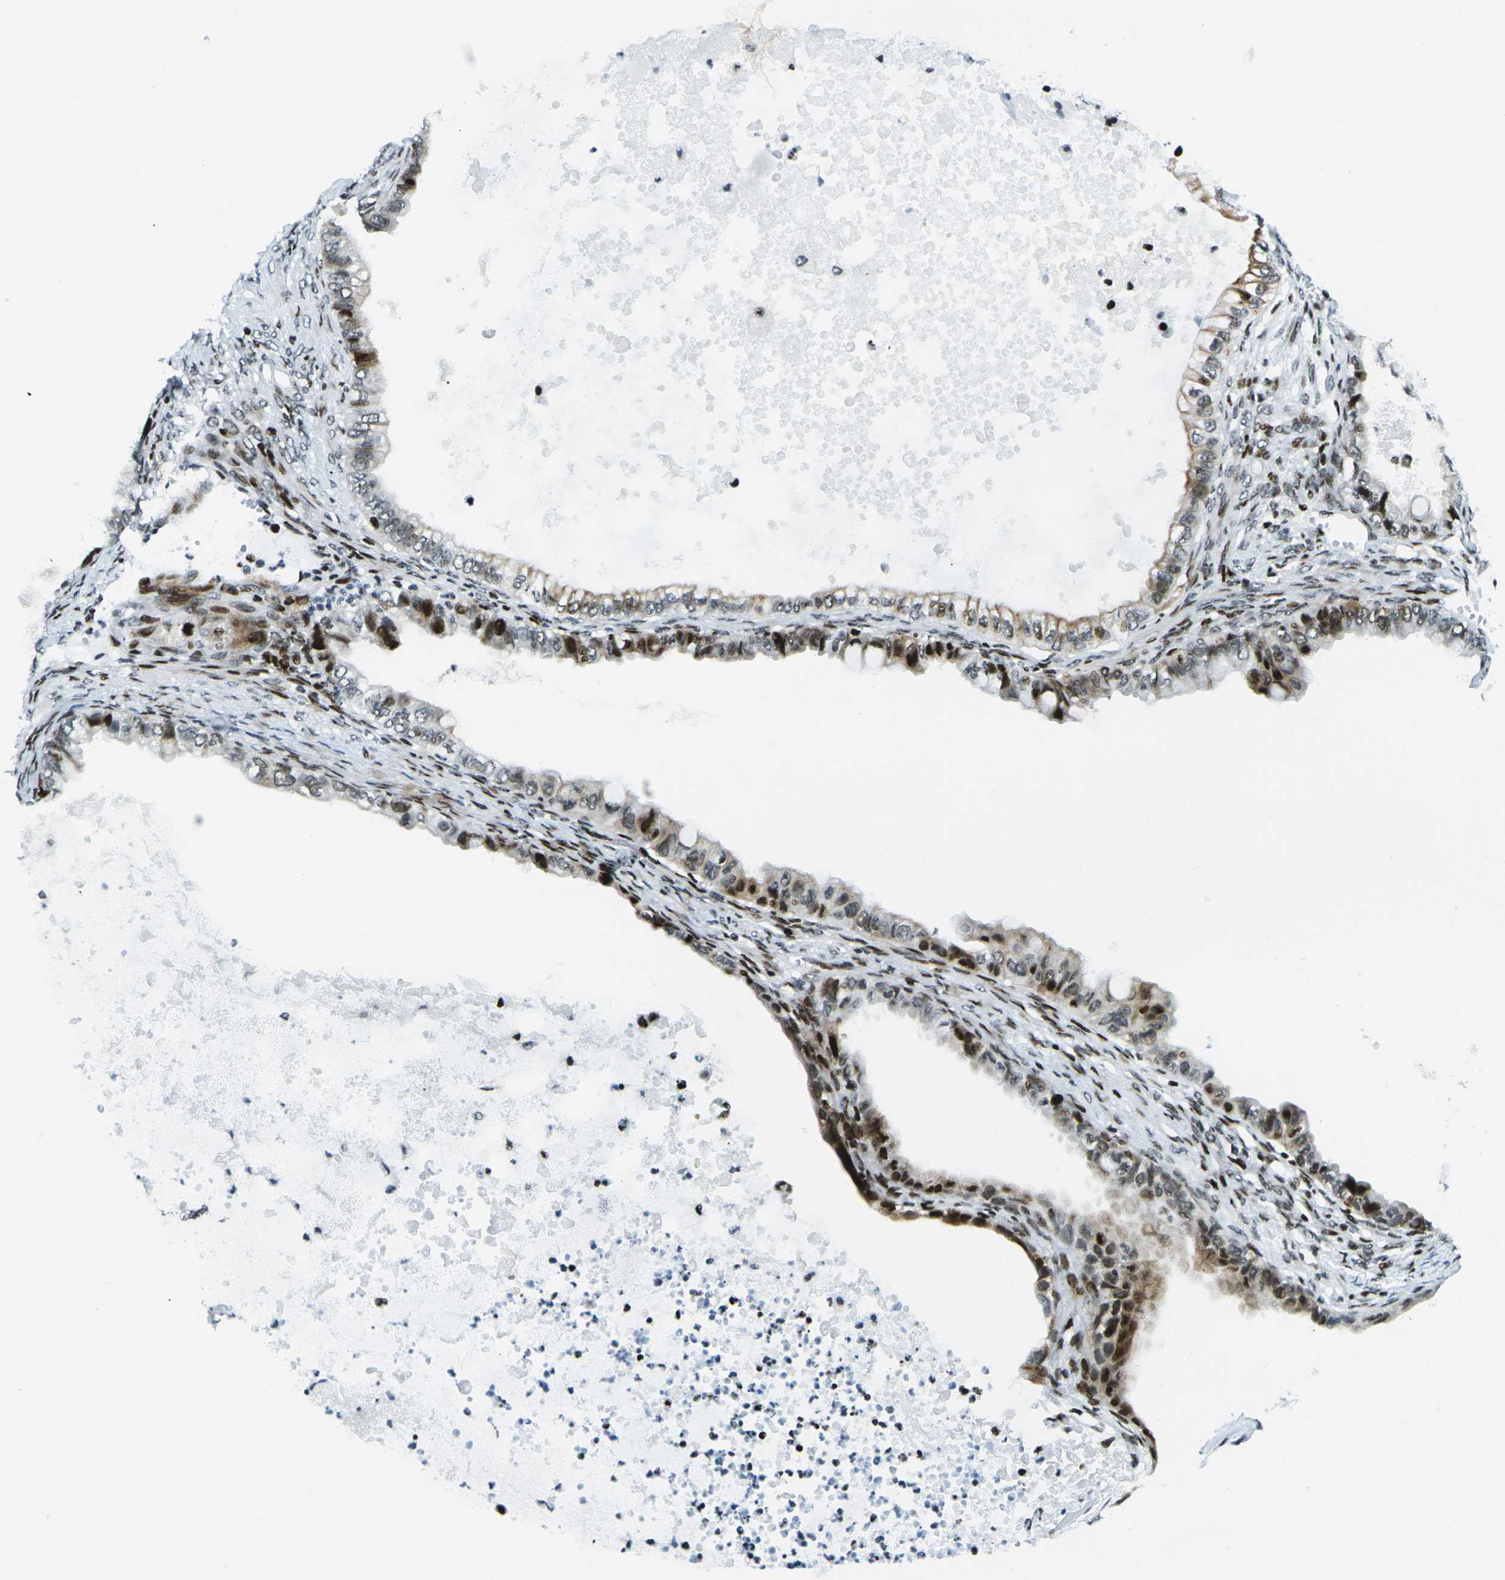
{"staining": {"intensity": "moderate", "quantity": ">75%", "location": "cytoplasmic/membranous,nuclear"}, "tissue": "ovarian cancer", "cell_type": "Tumor cells", "image_type": "cancer", "snomed": [{"axis": "morphology", "description": "Cystadenocarcinoma, mucinous, NOS"}, {"axis": "topography", "description": "Ovary"}], "caption": "Immunohistochemistry (DAB (3,3'-diaminobenzidine)) staining of ovarian mucinous cystadenocarcinoma displays moderate cytoplasmic/membranous and nuclear protein expression in about >75% of tumor cells.", "gene": "H3-3A", "patient": {"sex": "female", "age": 80}}